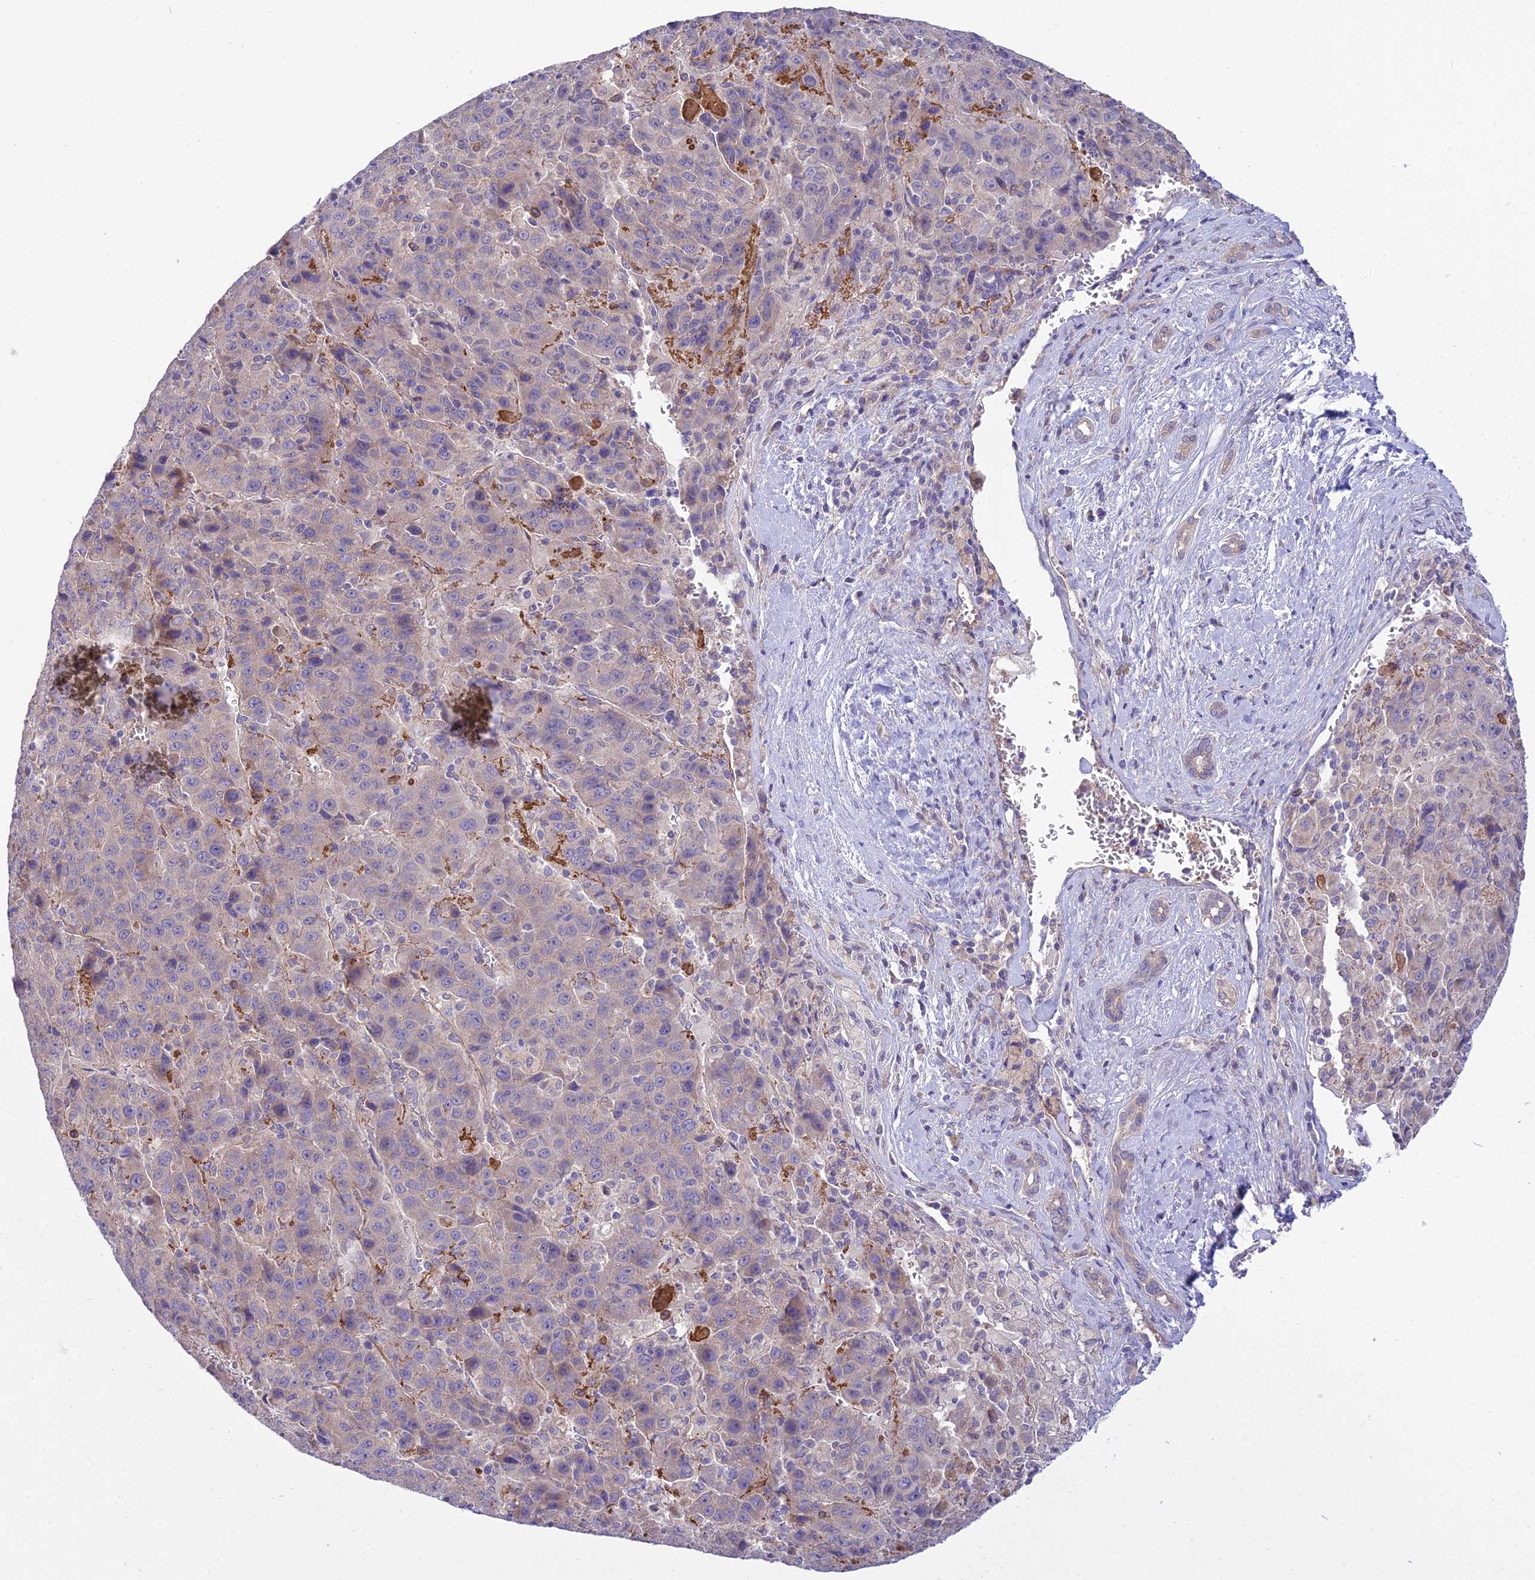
{"staining": {"intensity": "negative", "quantity": "none", "location": "none"}, "tissue": "liver cancer", "cell_type": "Tumor cells", "image_type": "cancer", "snomed": [{"axis": "morphology", "description": "Carcinoma, Hepatocellular, NOS"}, {"axis": "topography", "description": "Liver"}], "caption": "Tumor cells show no significant protein expression in liver hepatocellular carcinoma.", "gene": "DUS2", "patient": {"sex": "female", "age": 53}}